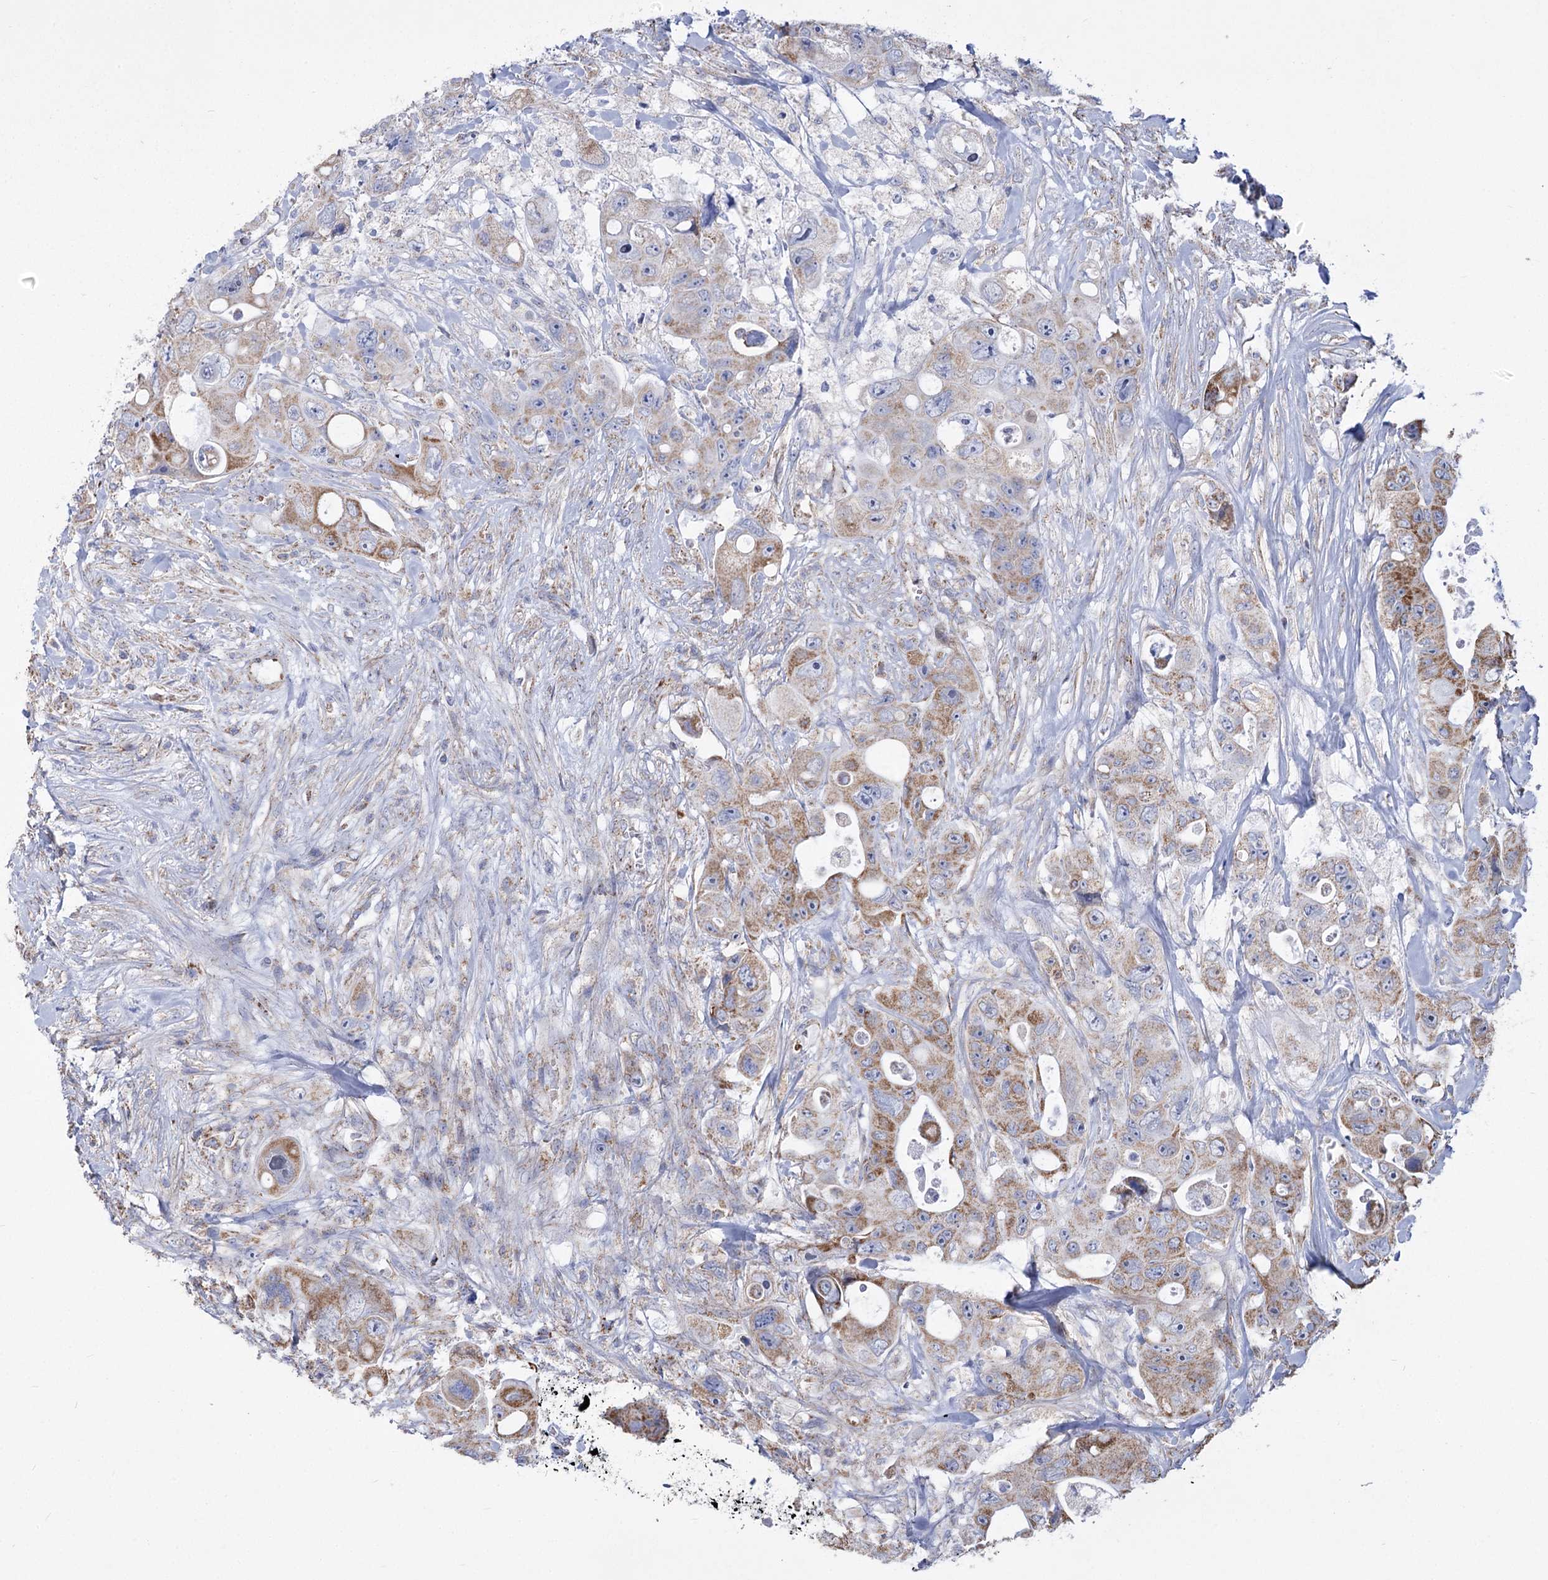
{"staining": {"intensity": "moderate", "quantity": "25%-75%", "location": "cytoplasmic/membranous"}, "tissue": "colorectal cancer", "cell_type": "Tumor cells", "image_type": "cancer", "snomed": [{"axis": "morphology", "description": "Adenocarcinoma, NOS"}, {"axis": "topography", "description": "Colon"}], "caption": "There is medium levels of moderate cytoplasmic/membranous expression in tumor cells of adenocarcinoma (colorectal), as demonstrated by immunohistochemical staining (brown color).", "gene": "PDHB", "patient": {"sex": "female", "age": 46}}